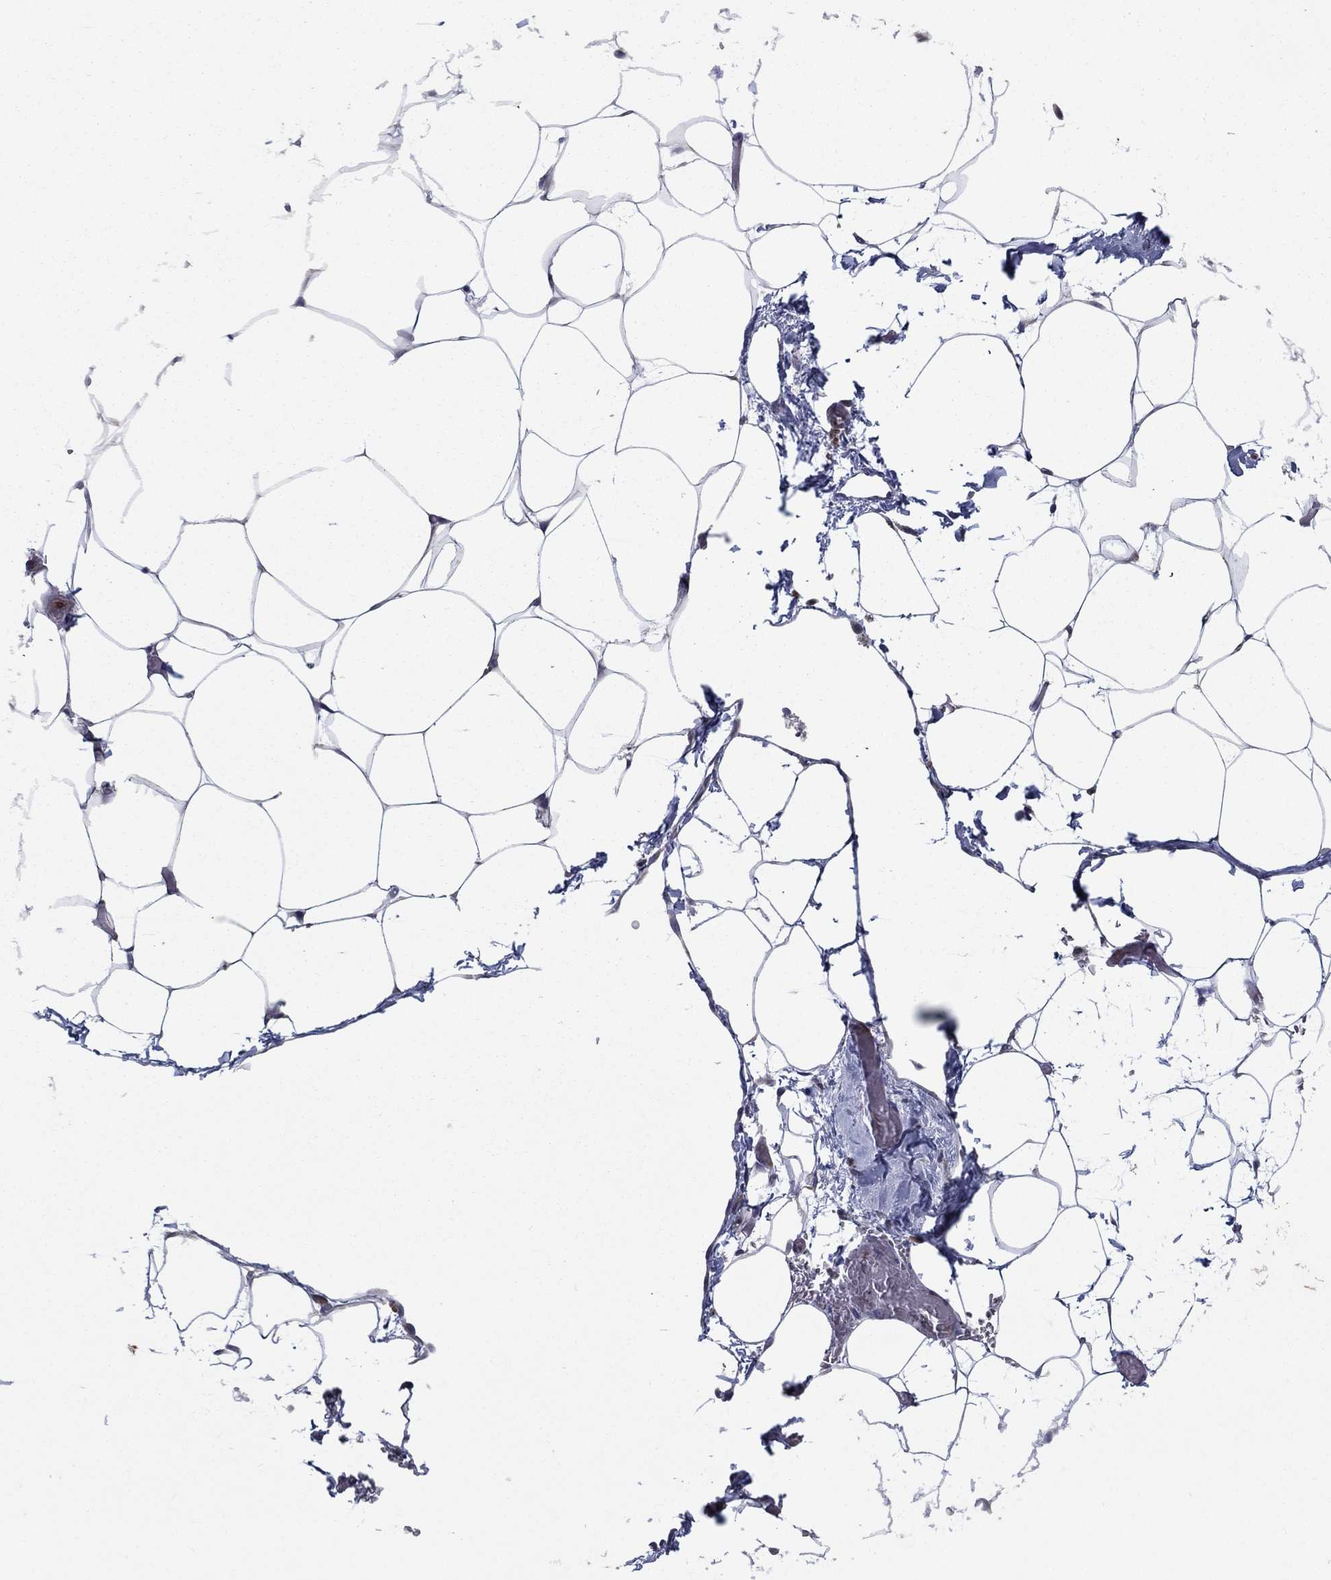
{"staining": {"intensity": "negative", "quantity": "none", "location": "none"}, "tissue": "adipose tissue", "cell_type": "Adipocytes", "image_type": "normal", "snomed": [{"axis": "morphology", "description": "Normal tissue, NOS"}, {"axis": "topography", "description": "Adipose tissue"}], "caption": "DAB immunohistochemical staining of normal adipose tissue reveals no significant staining in adipocytes. The staining was performed using DAB (3,3'-diaminobenzidine) to visualize the protein expression in brown, while the nuclei were stained in blue with hematoxylin (Magnification: 20x).", "gene": "MSRB1", "patient": {"sex": "male", "age": 57}}